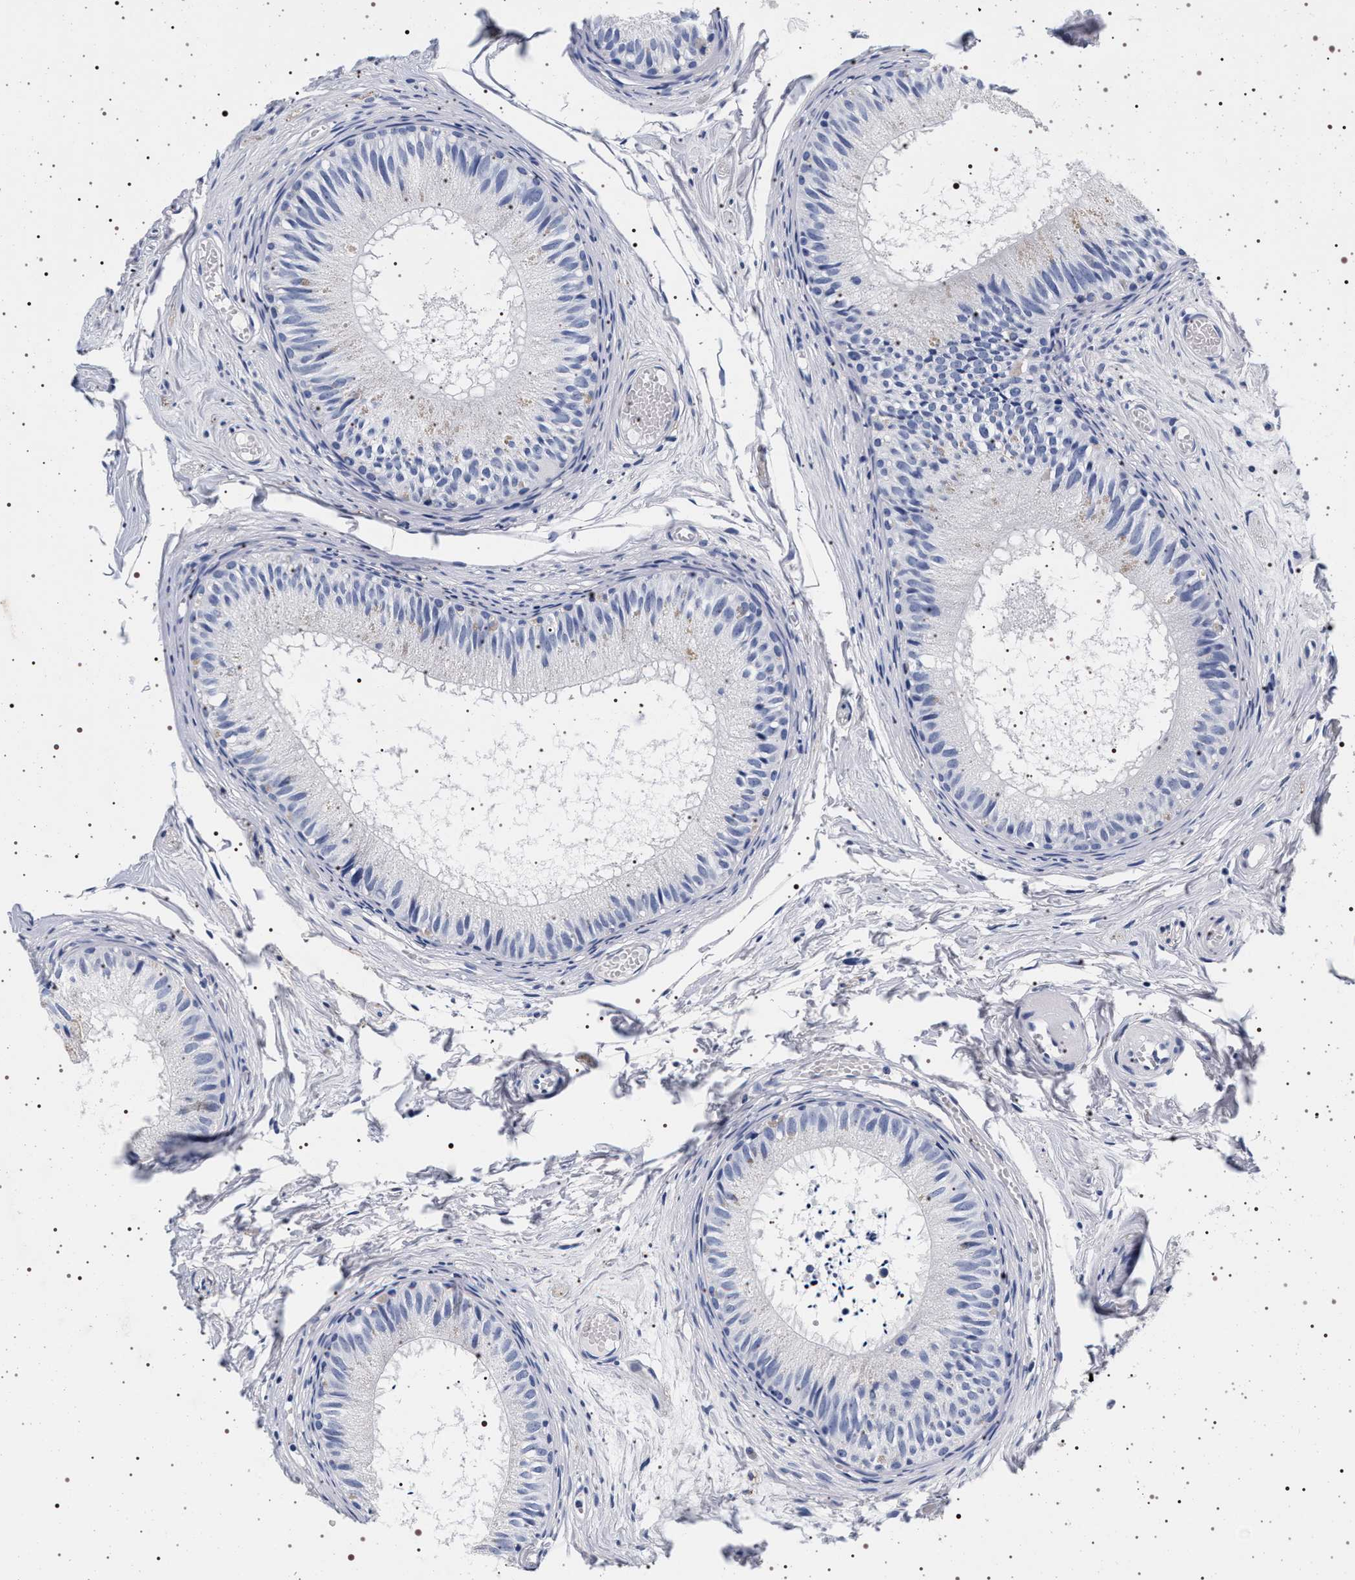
{"staining": {"intensity": "negative", "quantity": "none", "location": "none"}, "tissue": "epididymis", "cell_type": "Glandular cells", "image_type": "normal", "snomed": [{"axis": "morphology", "description": "Normal tissue, NOS"}, {"axis": "topography", "description": "Epididymis"}], "caption": "Image shows no significant protein positivity in glandular cells of normal epididymis. (DAB IHC, high magnification).", "gene": "SYN1", "patient": {"sex": "male", "age": 46}}